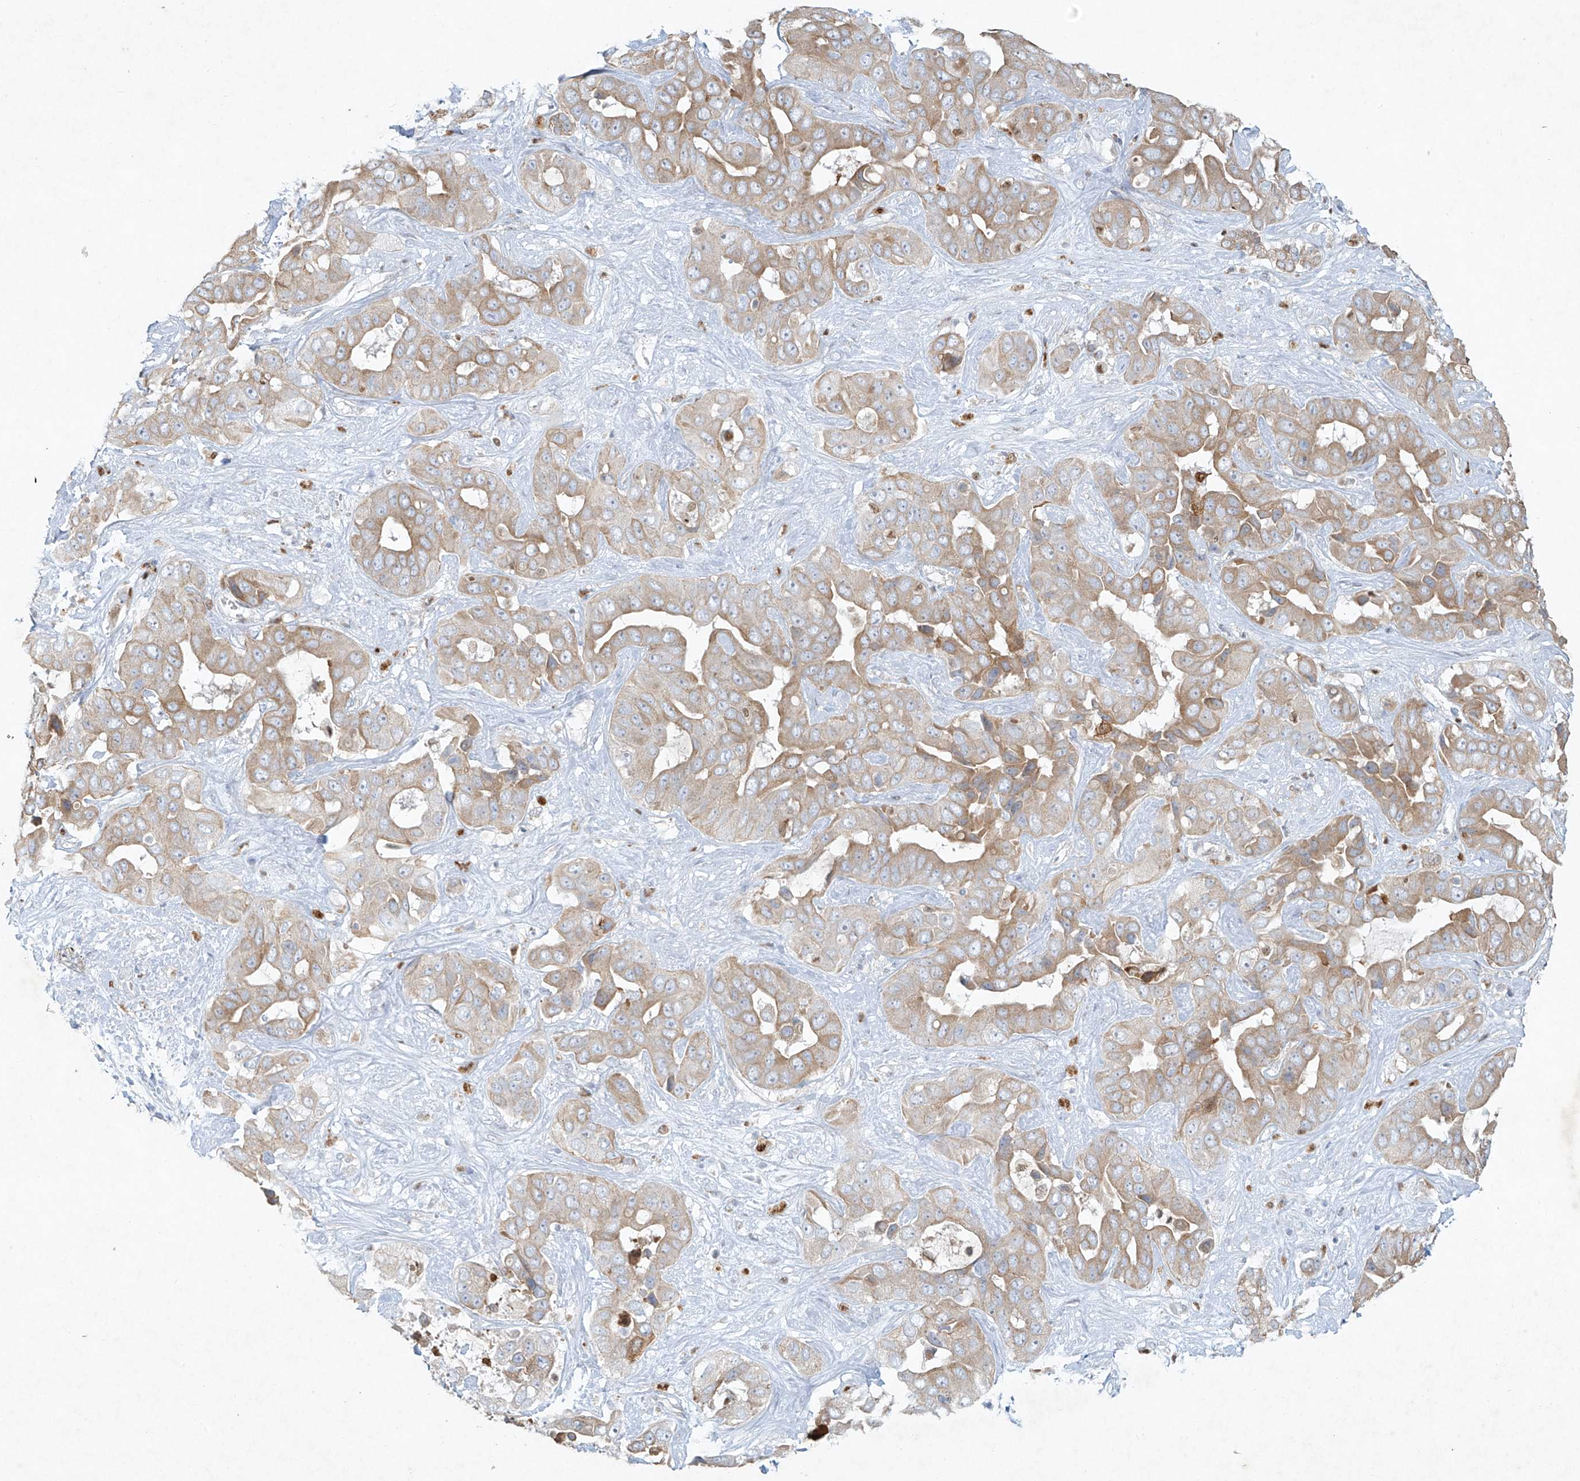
{"staining": {"intensity": "moderate", "quantity": ">75%", "location": "cytoplasmic/membranous"}, "tissue": "liver cancer", "cell_type": "Tumor cells", "image_type": "cancer", "snomed": [{"axis": "morphology", "description": "Cholangiocarcinoma"}, {"axis": "topography", "description": "Liver"}], "caption": "This is an image of IHC staining of cholangiocarcinoma (liver), which shows moderate expression in the cytoplasmic/membranous of tumor cells.", "gene": "TUBE1", "patient": {"sex": "female", "age": 52}}